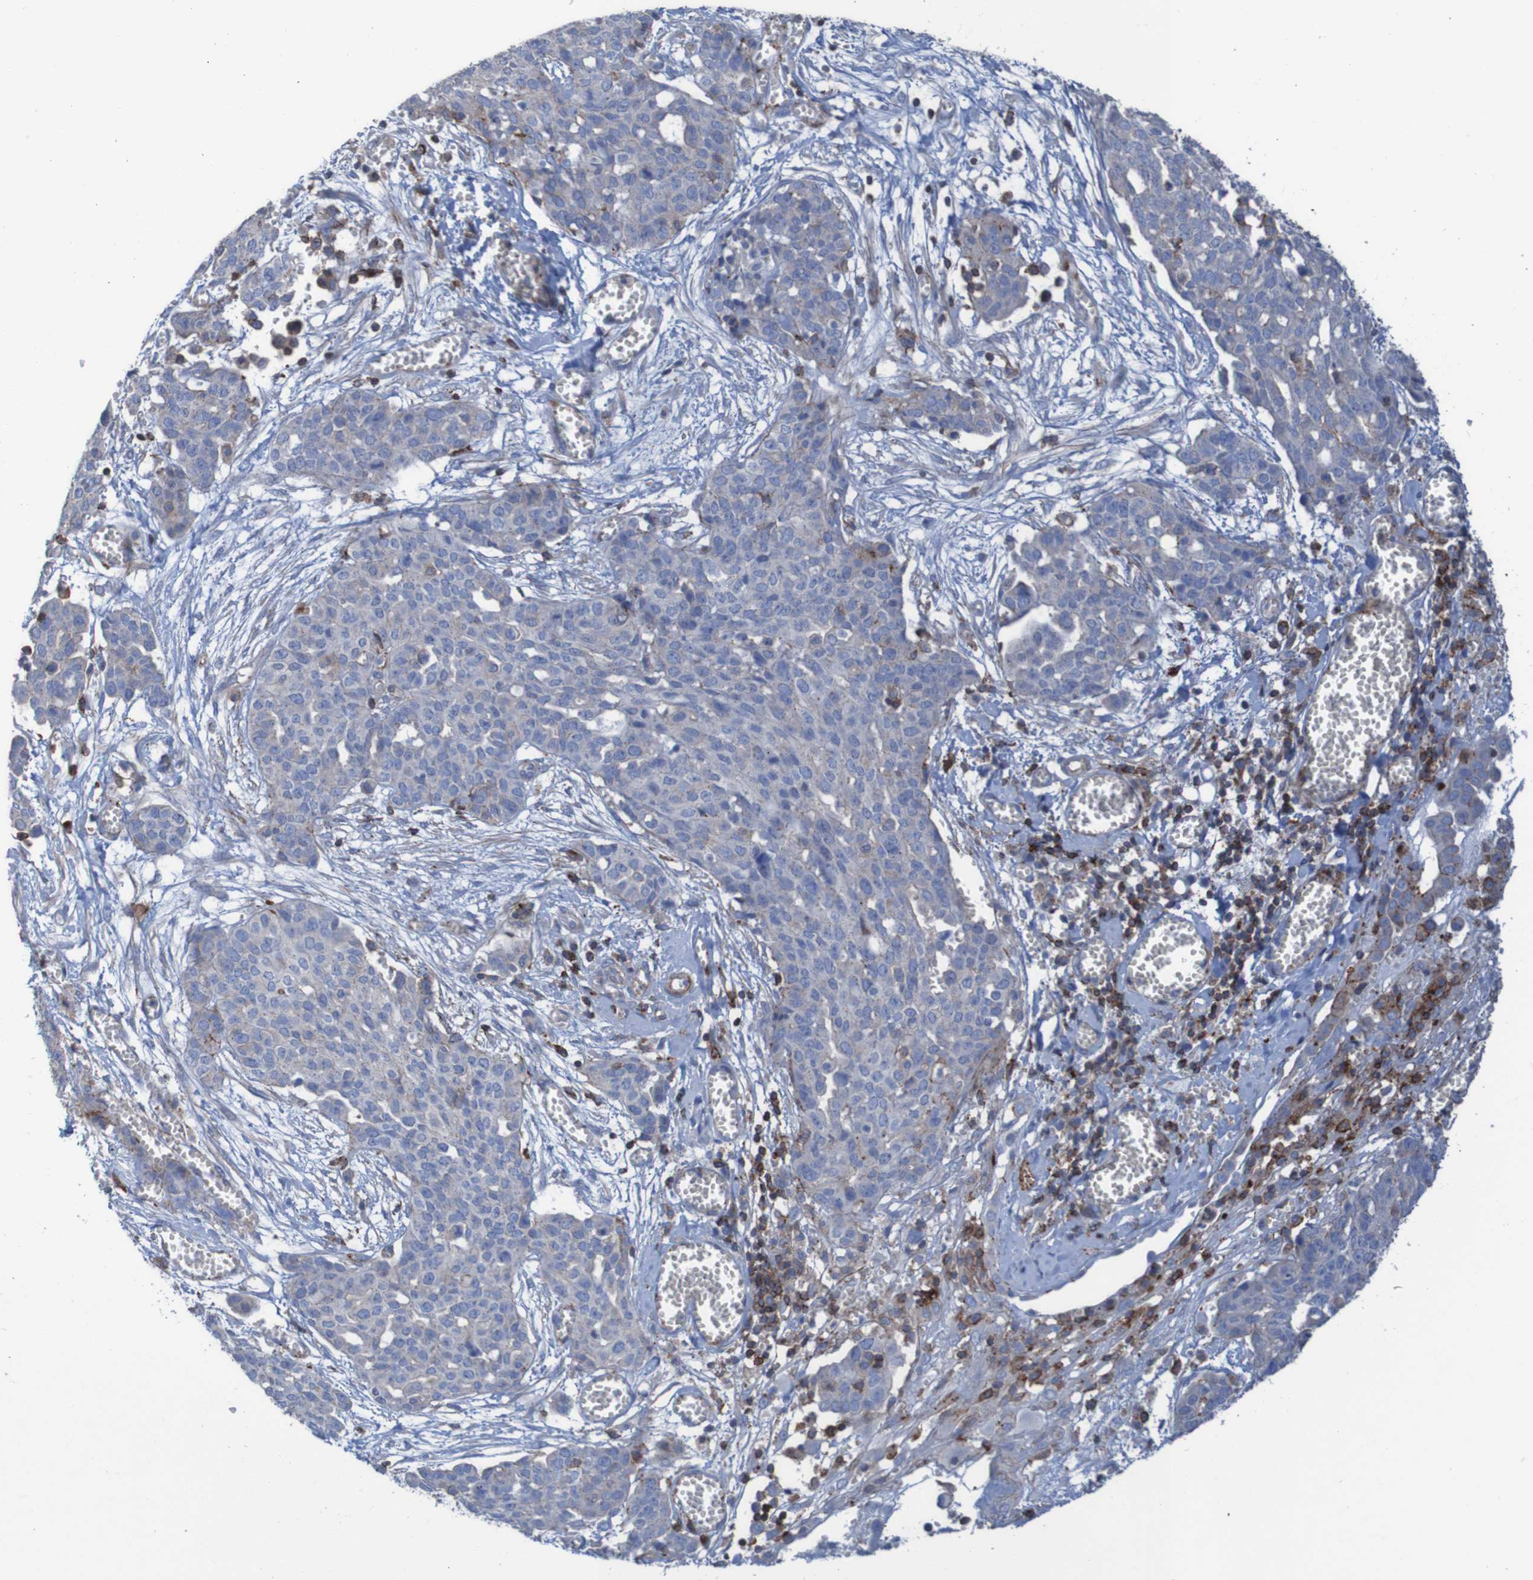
{"staining": {"intensity": "negative", "quantity": "none", "location": "none"}, "tissue": "ovarian cancer", "cell_type": "Tumor cells", "image_type": "cancer", "snomed": [{"axis": "morphology", "description": "Cystadenocarcinoma, serous, NOS"}, {"axis": "topography", "description": "Soft tissue"}, {"axis": "topography", "description": "Ovary"}], "caption": "Immunohistochemical staining of human ovarian cancer reveals no significant staining in tumor cells.", "gene": "RNF182", "patient": {"sex": "female", "age": 57}}